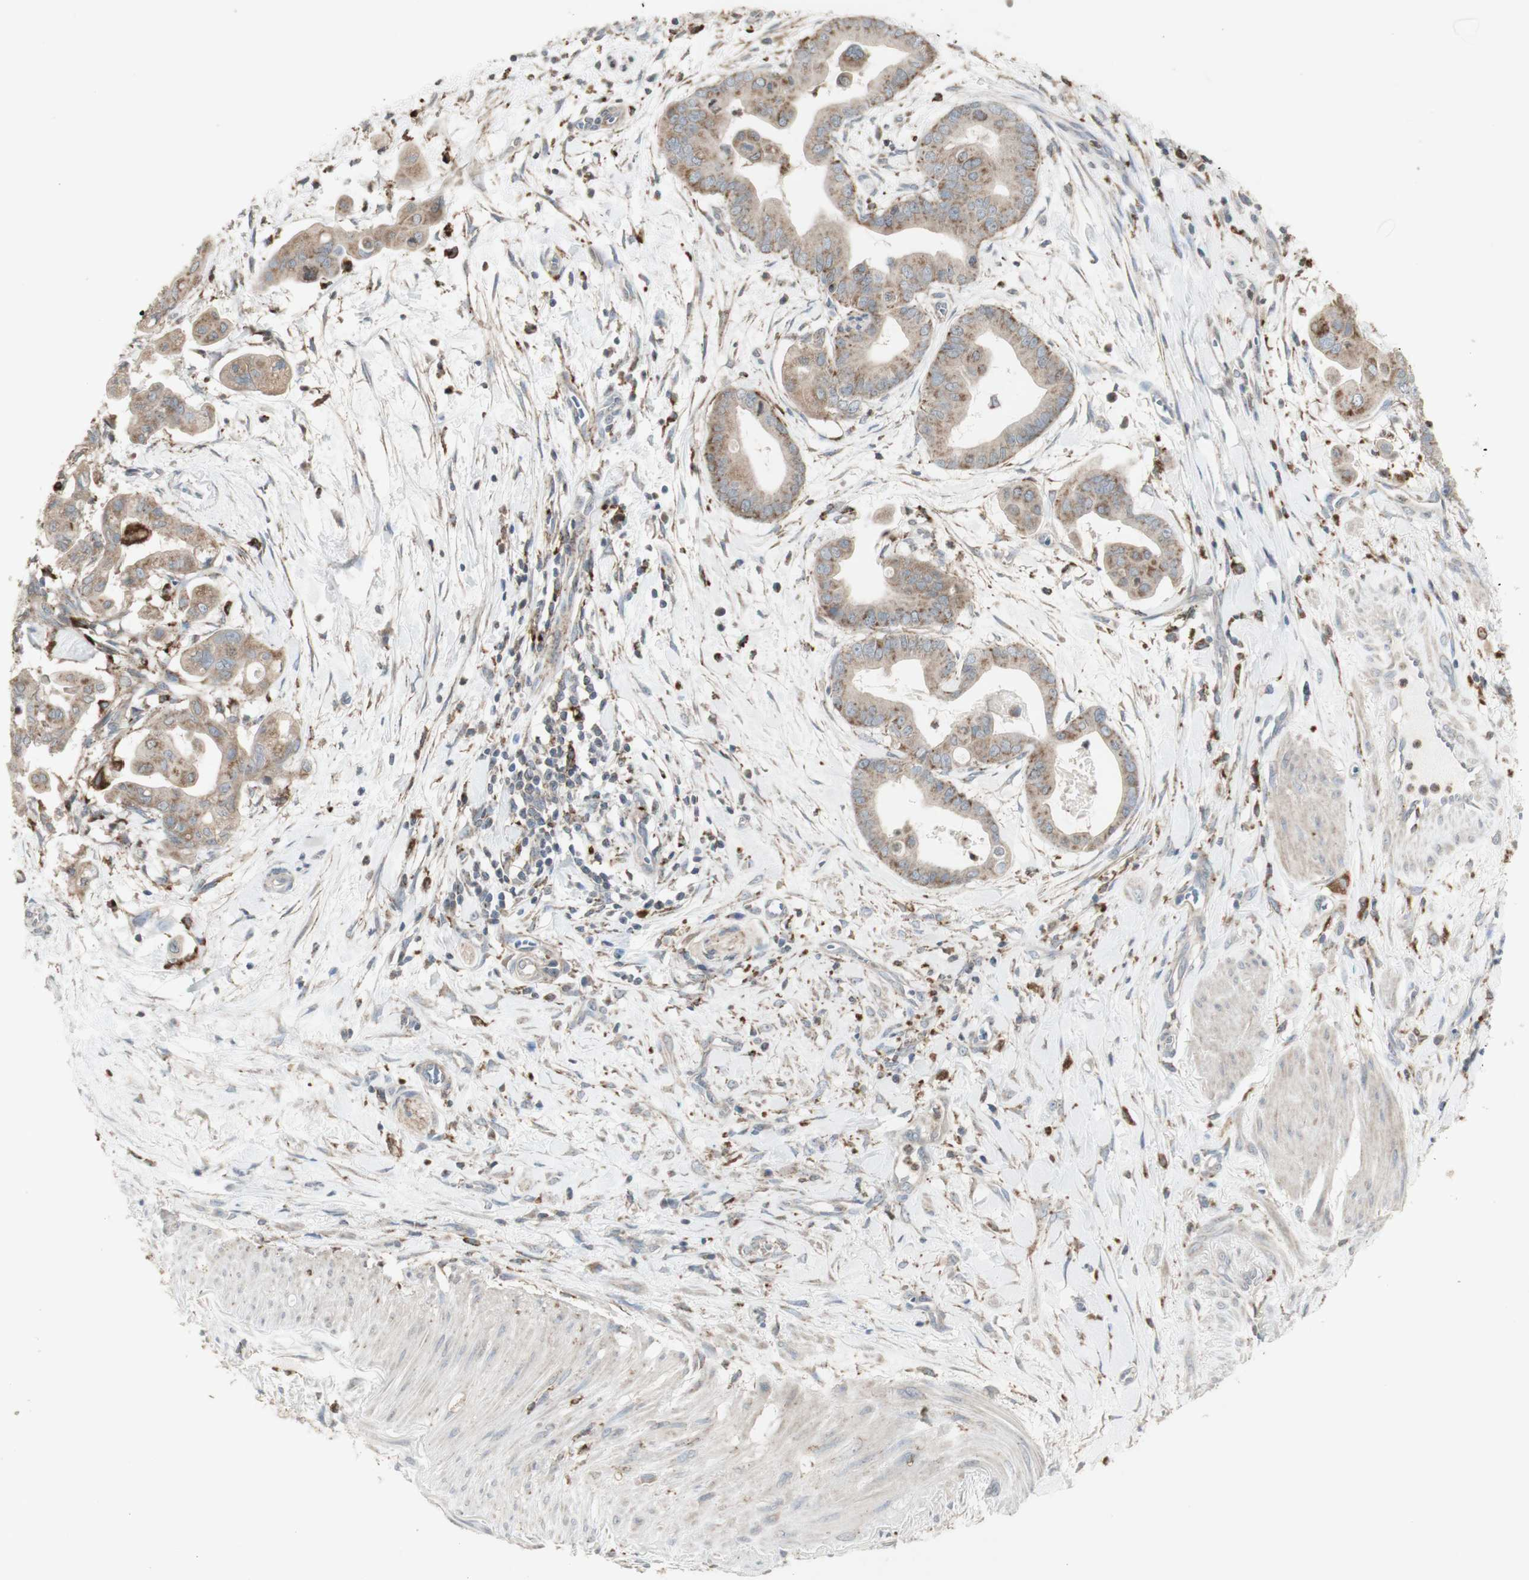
{"staining": {"intensity": "moderate", "quantity": "25%-75%", "location": "cytoplasmic/membranous"}, "tissue": "pancreatic cancer", "cell_type": "Tumor cells", "image_type": "cancer", "snomed": [{"axis": "morphology", "description": "Adenocarcinoma, NOS"}, {"axis": "topography", "description": "Pancreas"}], "caption": "Protein staining reveals moderate cytoplasmic/membranous staining in about 25%-75% of tumor cells in pancreatic cancer (adenocarcinoma).", "gene": "ATP6V1E1", "patient": {"sex": "female", "age": 75}}